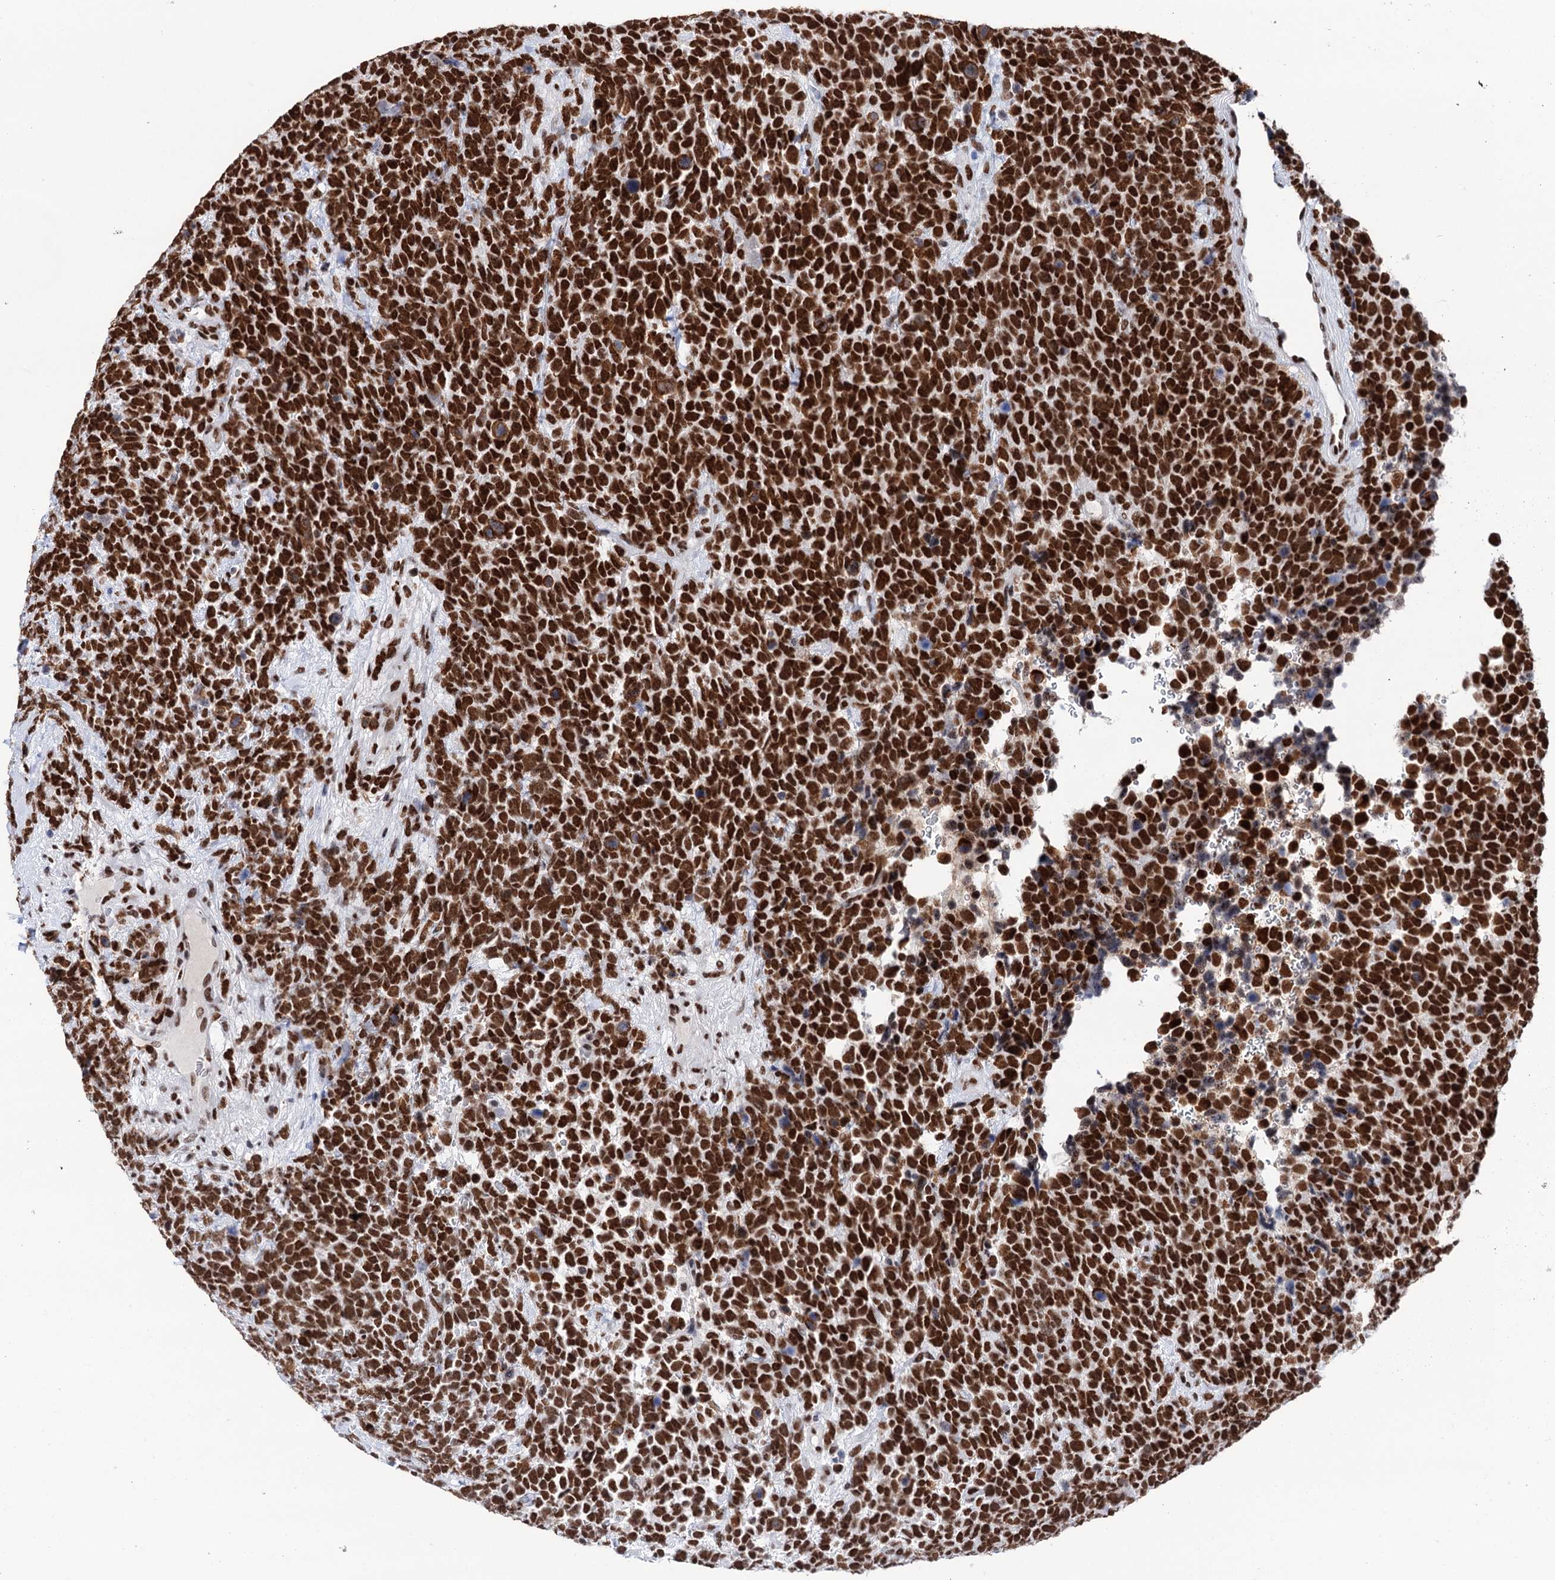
{"staining": {"intensity": "strong", "quantity": ">75%", "location": "nuclear"}, "tissue": "urothelial cancer", "cell_type": "Tumor cells", "image_type": "cancer", "snomed": [{"axis": "morphology", "description": "Urothelial carcinoma, High grade"}, {"axis": "topography", "description": "Urinary bladder"}], "caption": "Urothelial cancer stained with a brown dye reveals strong nuclear positive positivity in about >75% of tumor cells.", "gene": "MATR3", "patient": {"sex": "female", "age": 82}}